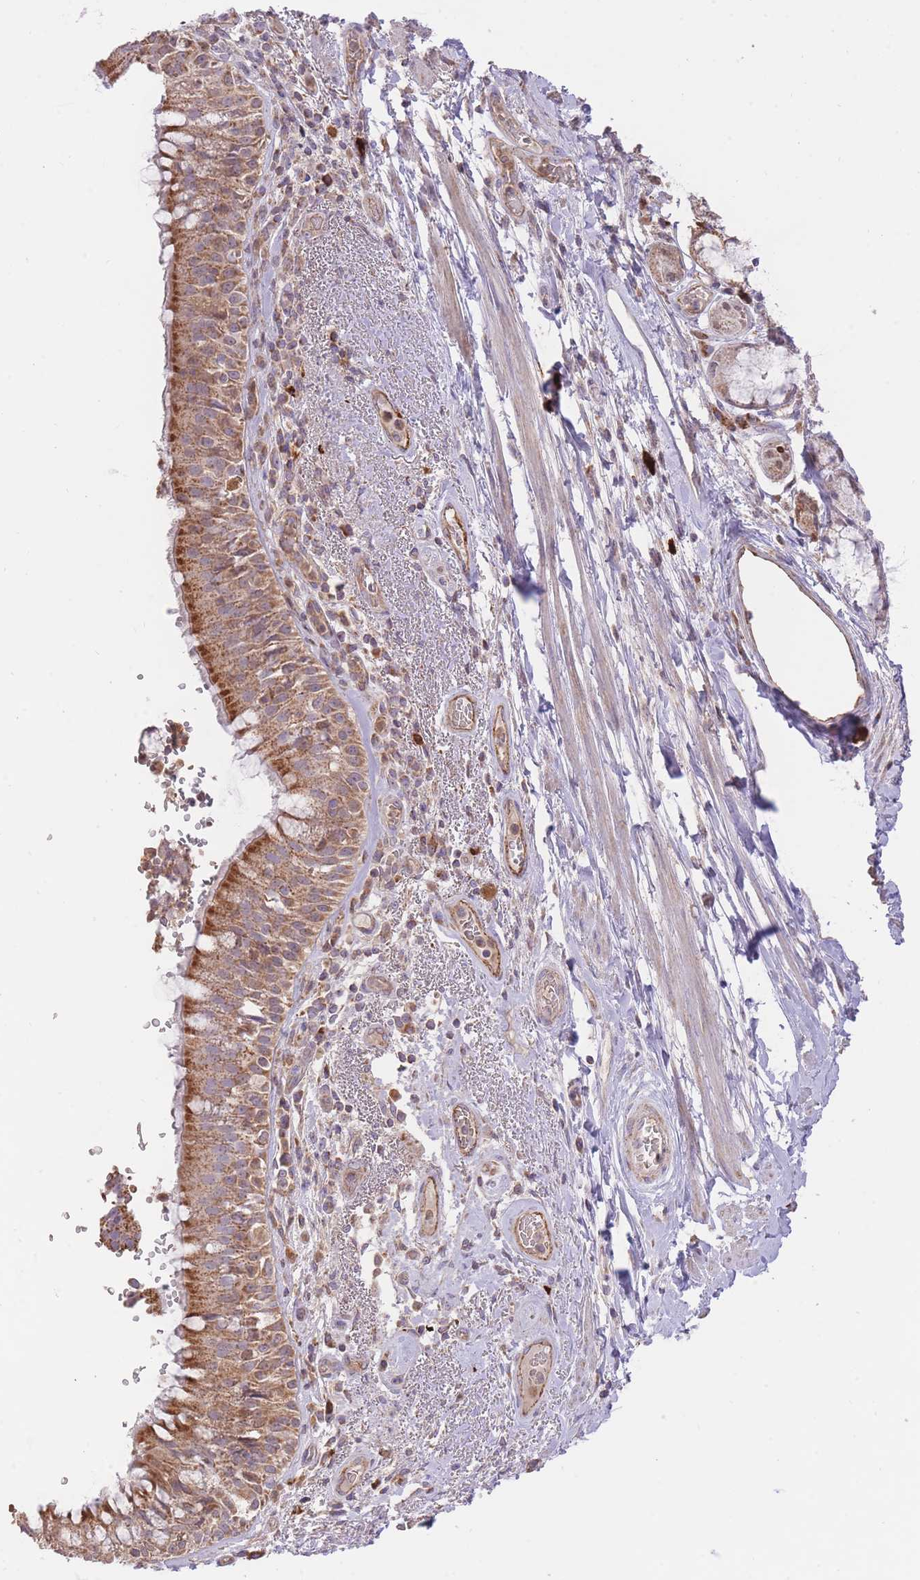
{"staining": {"intensity": "moderate", "quantity": ">75%", "location": "cytoplasmic/membranous"}, "tissue": "bronchus", "cell_type": "Respiratory epithelial cells", "image_type": "normal", "snomed": [{"axis": "morphology", "description": "Normal tissue, NOS"}, {"axis": "topography", "description": "Cartilage tissue"}, {"axis": "topography", "description": "Bronchus"}], "caption": "Moderate cytoplasmic/membranous protein staining is present in approximately >75% of respiratory epithelial cells in bronchus.", "gene": "PREP", "patient": {"sex": "male", "age": 63}}